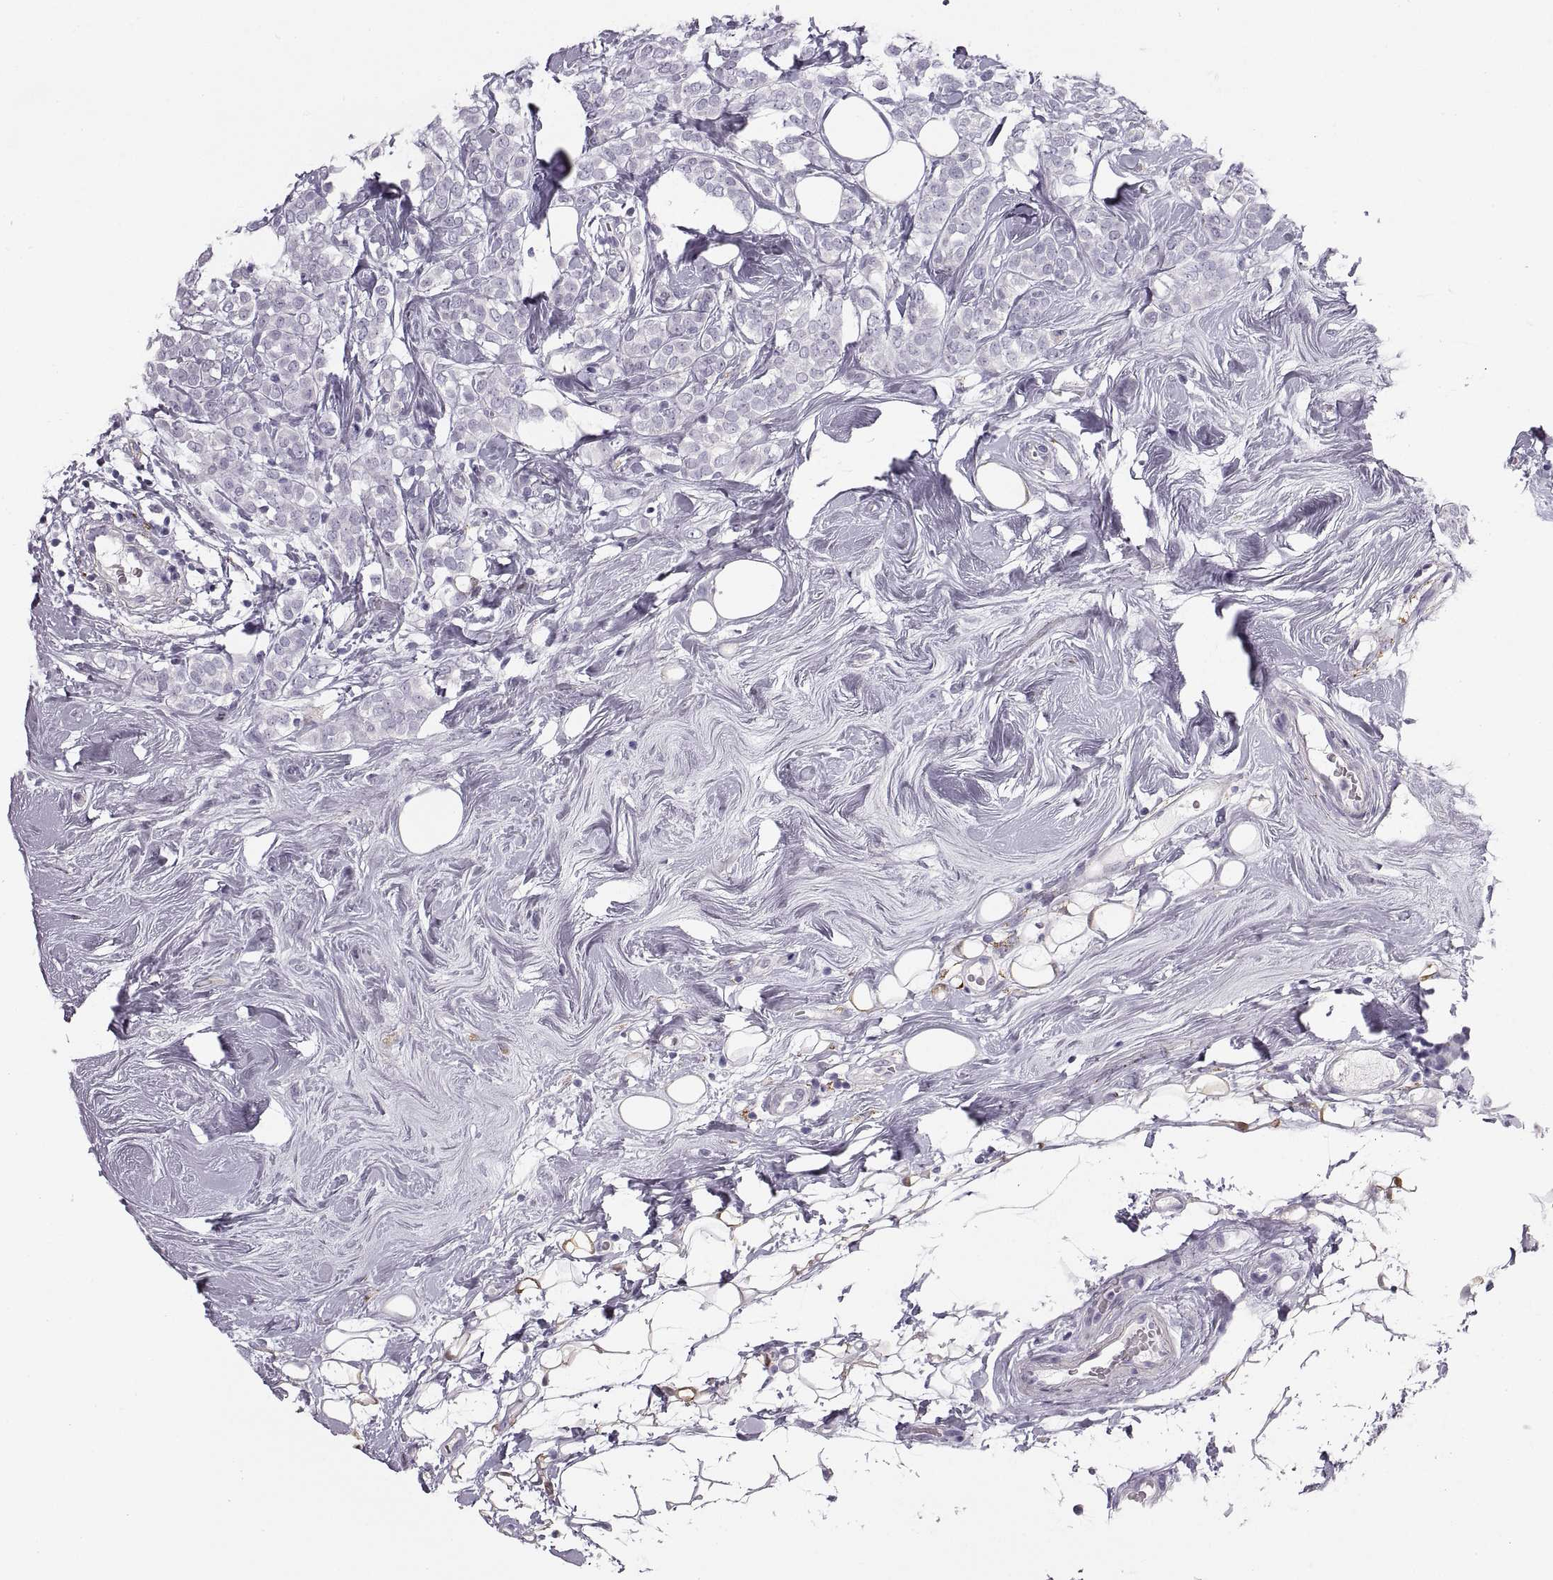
{"staining": {"intensity": "negative", "quantity": "none", "location": "none"}, "tissue": "breast cancer", "cell_type": "Tumor cells", "image_type": "cancer", "snomed": [{"axis": "morphology", "description": "Lobular carcinoma"}, {"axis": "topography", "description": "Breast"}], "caption": "This is a image of immunohistochemistry (IHC) staining of breast lobular carcinoma, which shows no positivity in tumor cells. (Stains: DAB (3,3'-diaminobenzidine) IHC with hematoxylin counter stain, Microscopy: brightfield microscopy at high magnification).", "gene": "COL9A3", "patient": {"sex": "female", "age": 49}}